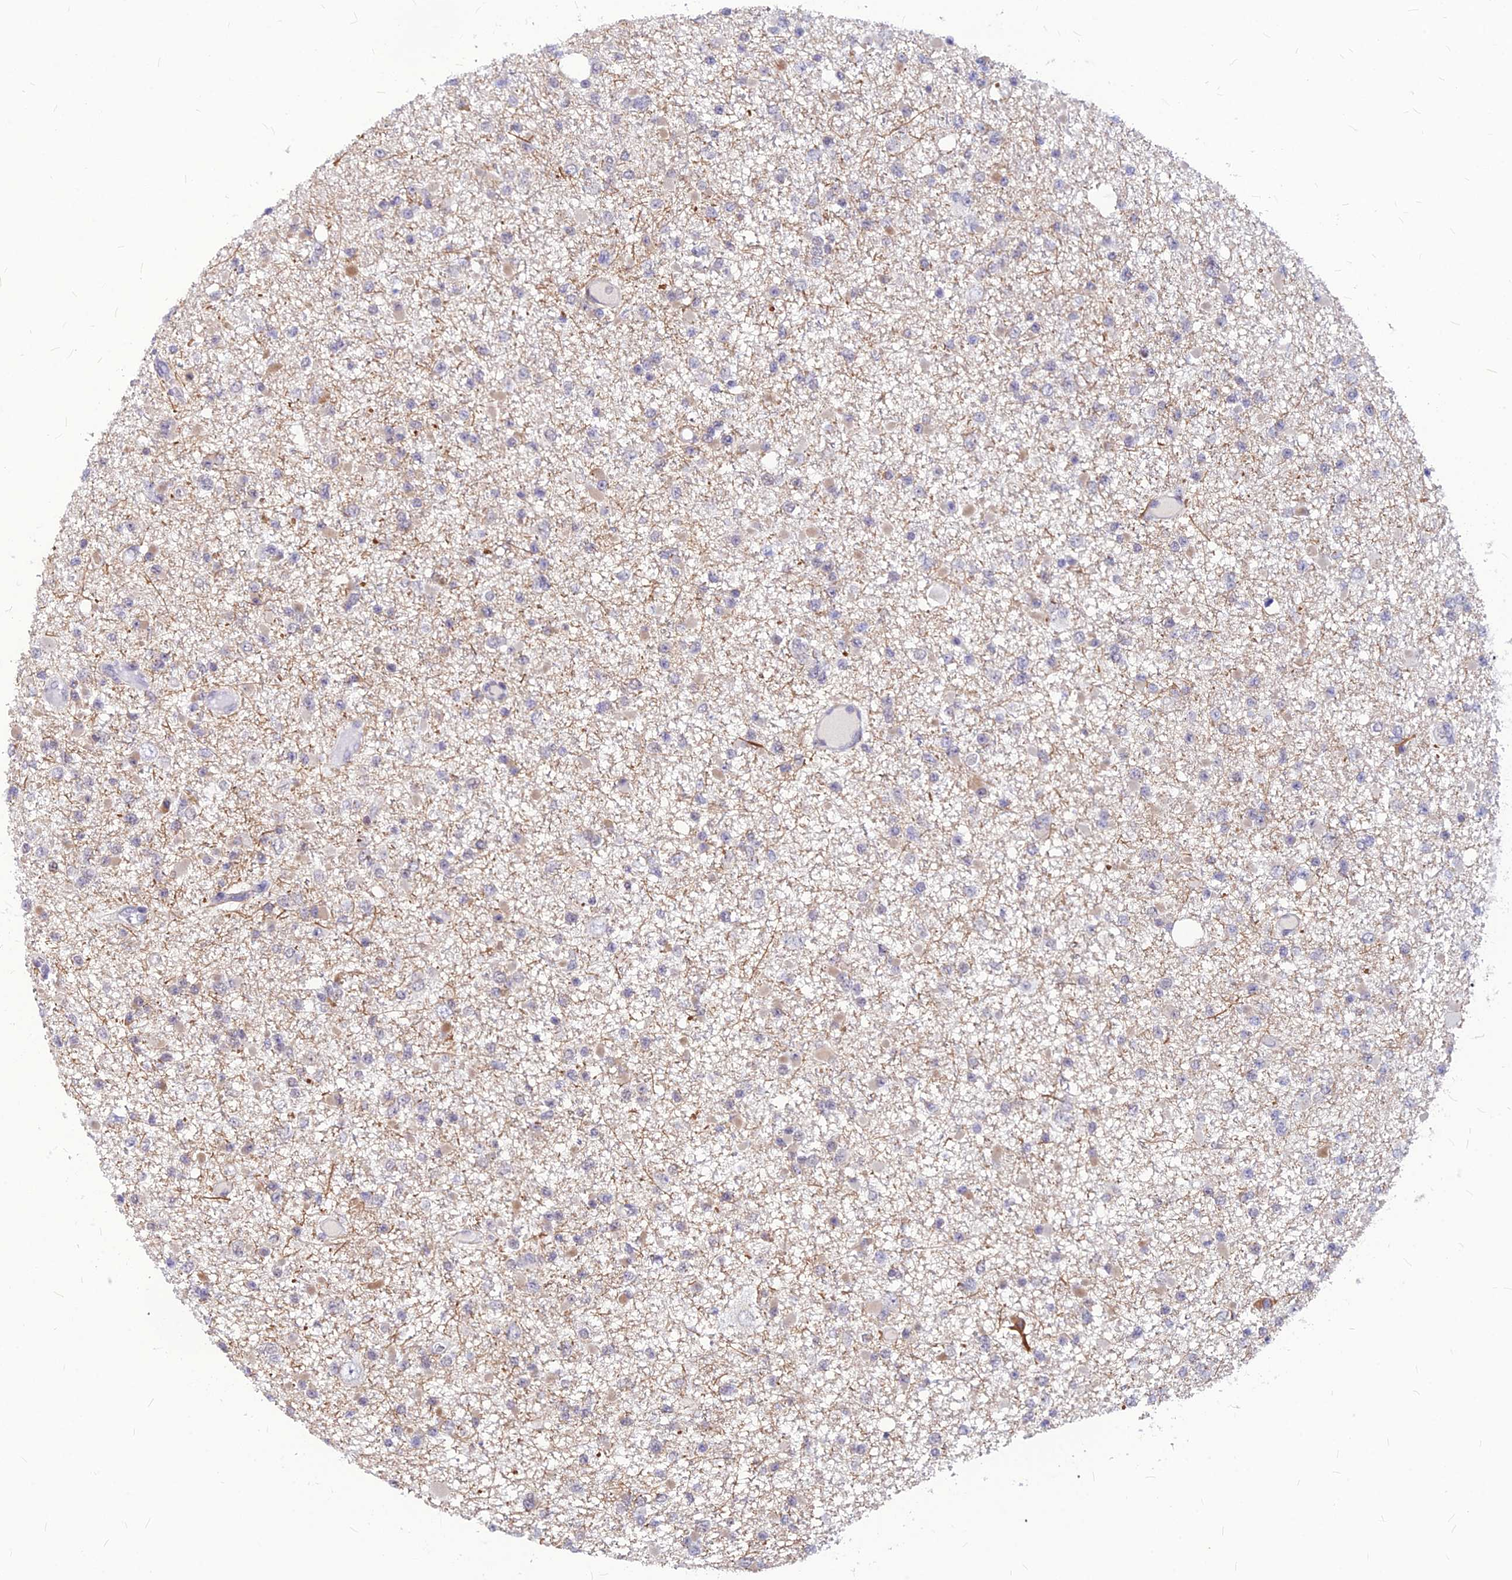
{"staining": {"intensity": "negative", "quantity": "none", "location": "none"}, "tissue": "glioma", "cell_type": "Tumor cells", "image_type": "cancer", "snomed": [{"axis": "morphology", "description": "Glioma, malignant, Low grade"}, {"axis": "topography", "description": "Brain"}], "caption": "A high-resolution image shows immunohistochemistry staining of glioma, which reveals no significant staining in tumor cells.", "gene": "KCTD13", "patient": {"sex": "female", "age": 22}}